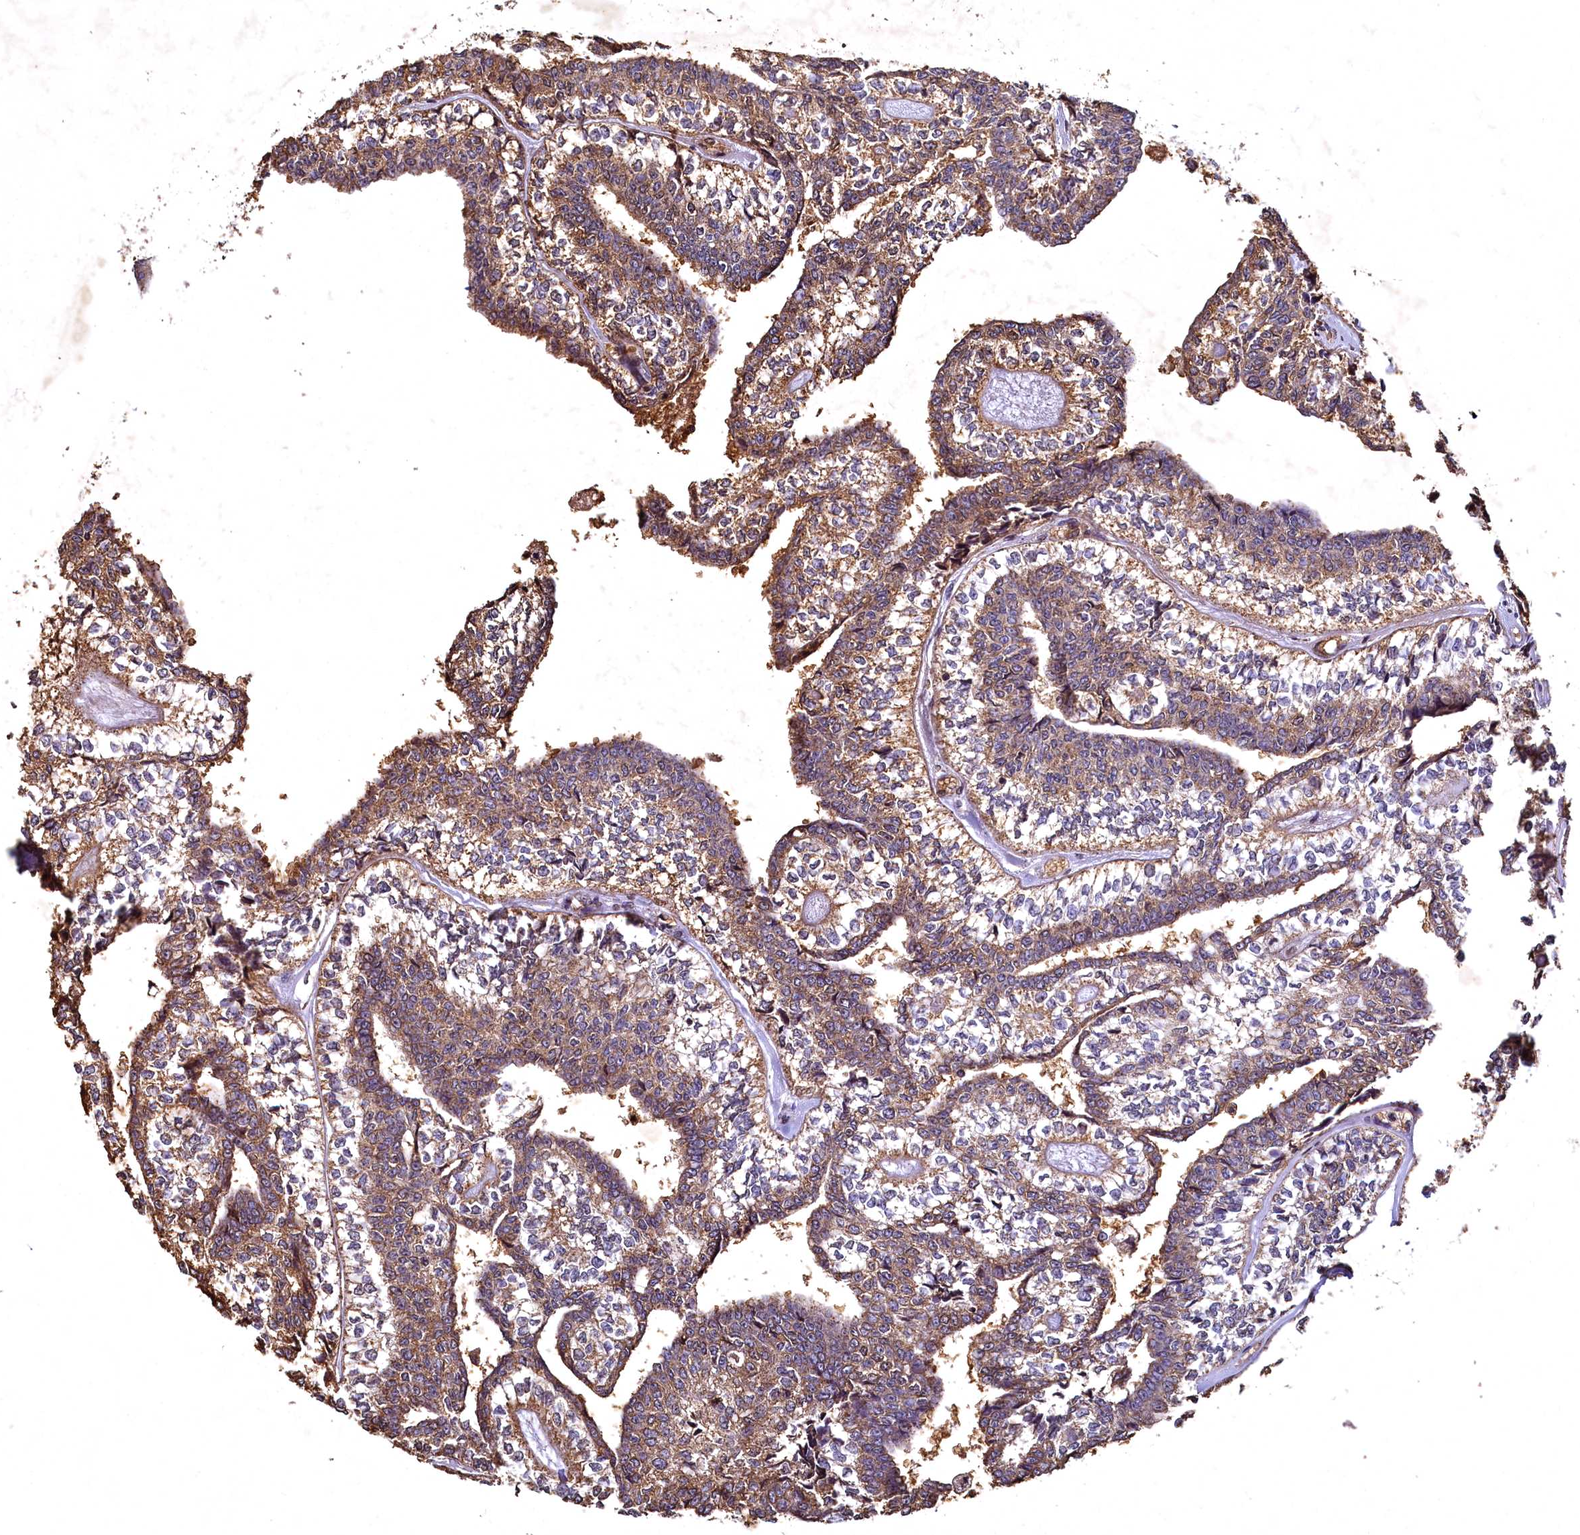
{"staining": {"intensity": "moderate", "quantity": ">75%", "location": "cytoplasmic/membranous"}, "tissue": "head and neck cancer", "cell_type": "Tumor cells", "image_type": "cancer", "snomed": [{"axis": "morphology", "description": "Adenocarcinoma, NOS"}, {"axis": "topography", "description": "Head-Neck"}], "caption": "The histopathology image exhibits immunohistochemical staining of head and neck cancer. There is moderate cytoplasmic/membranous staining is present in approximately >75% of tumor cells. The protein of interest is shown in brown color, while the nuclei are stained blue.", "gene": "SPTA1", "patient": {"sex": "female", "age": 73}}